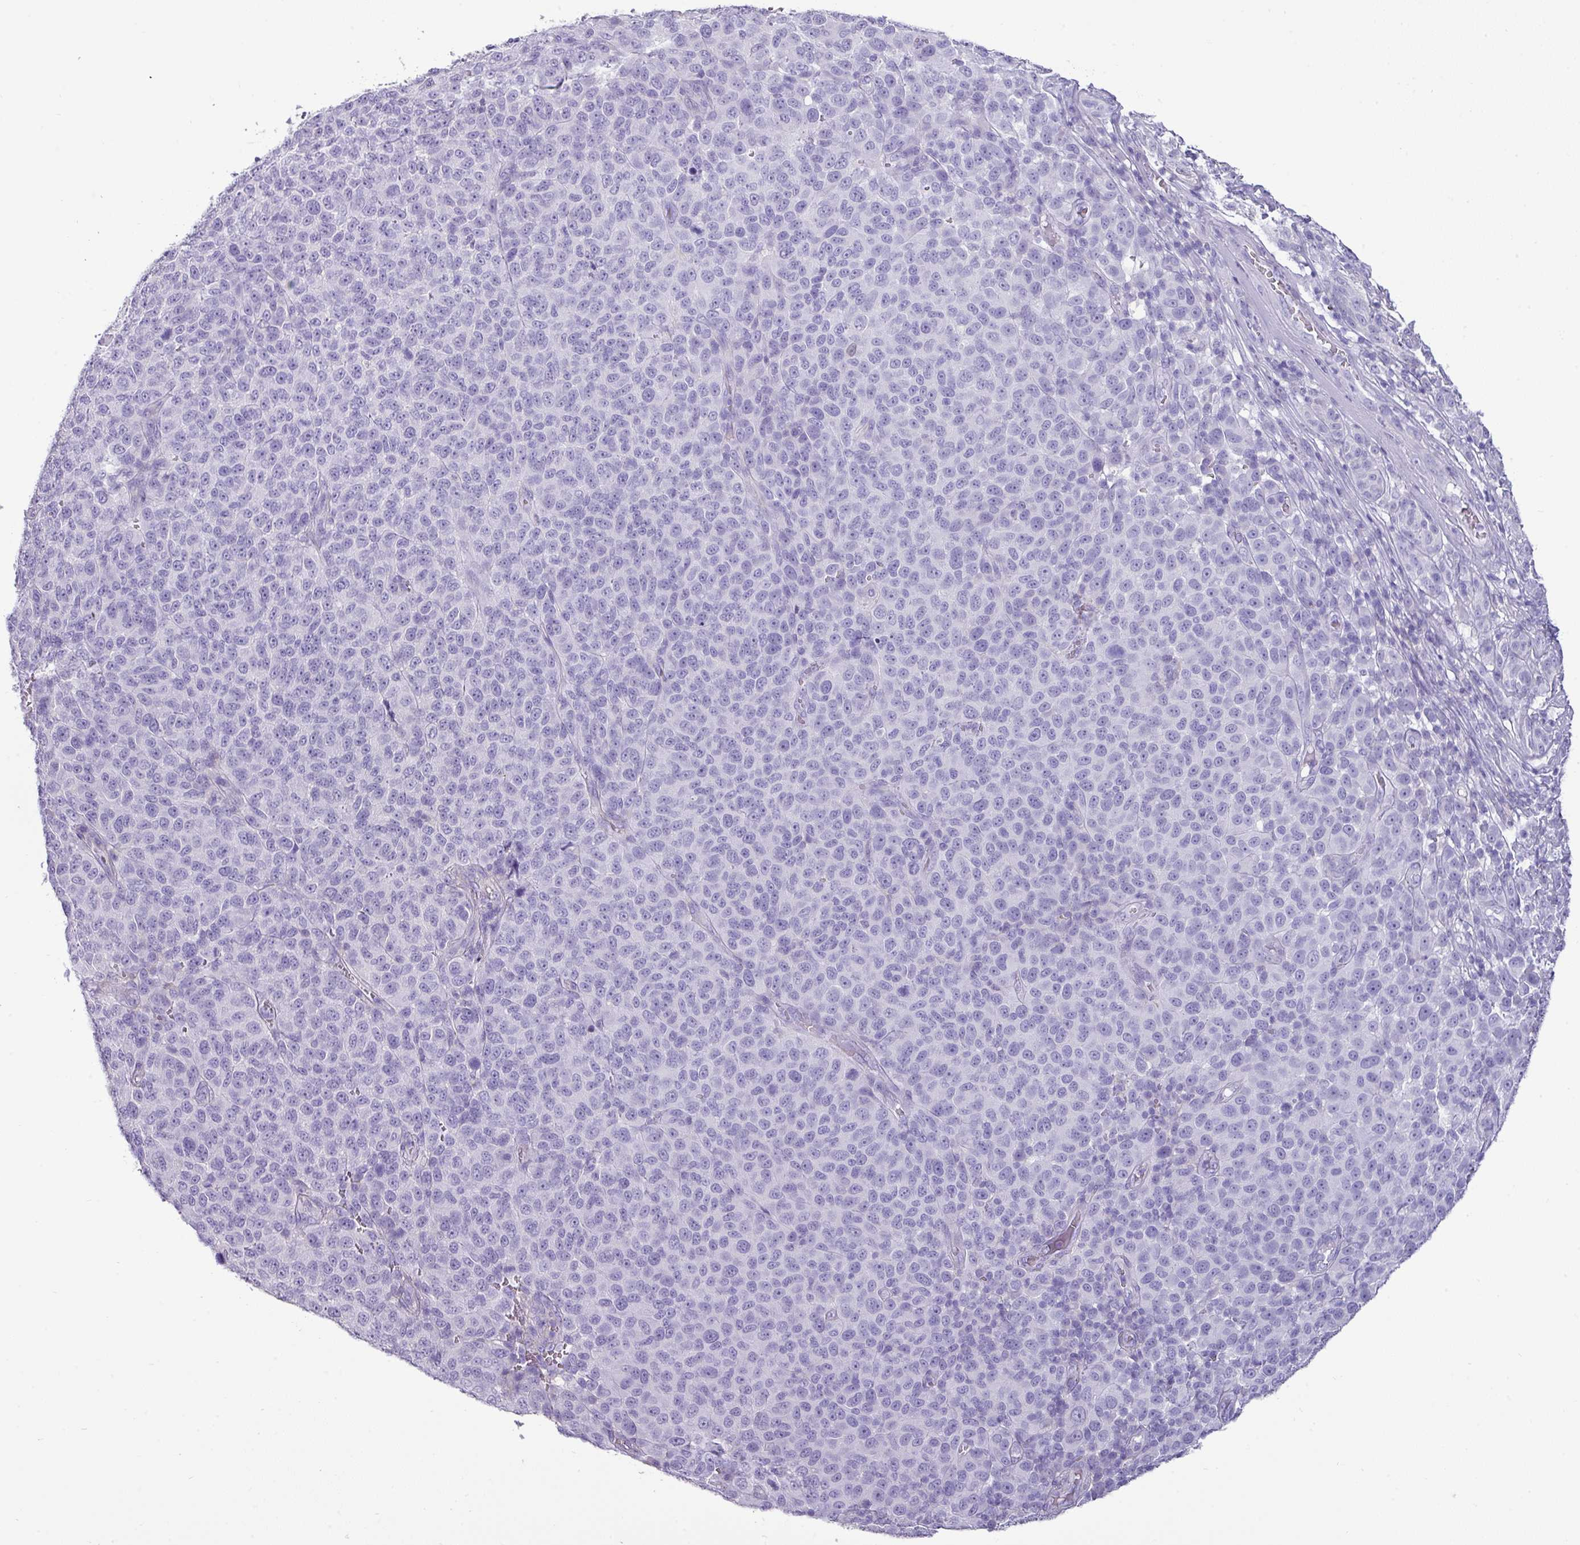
{"staining": {"intensity": "negative", "quantity": "none", "location": "none"}, "tissue": "melanoma", "cell_type": "Tumor cells", "image_type": "cancer", "snomed": [{"axis": "morphology", "description": "Malignant melanoma, NOS"}, {"axis": "topography", "description": "Skin"}], "caption": "Protein analysis of melanoma demonstrates no significant staining in tumor cells.", "gene": "GSTA3", "patient": {"sex": "male", "age": 49}}